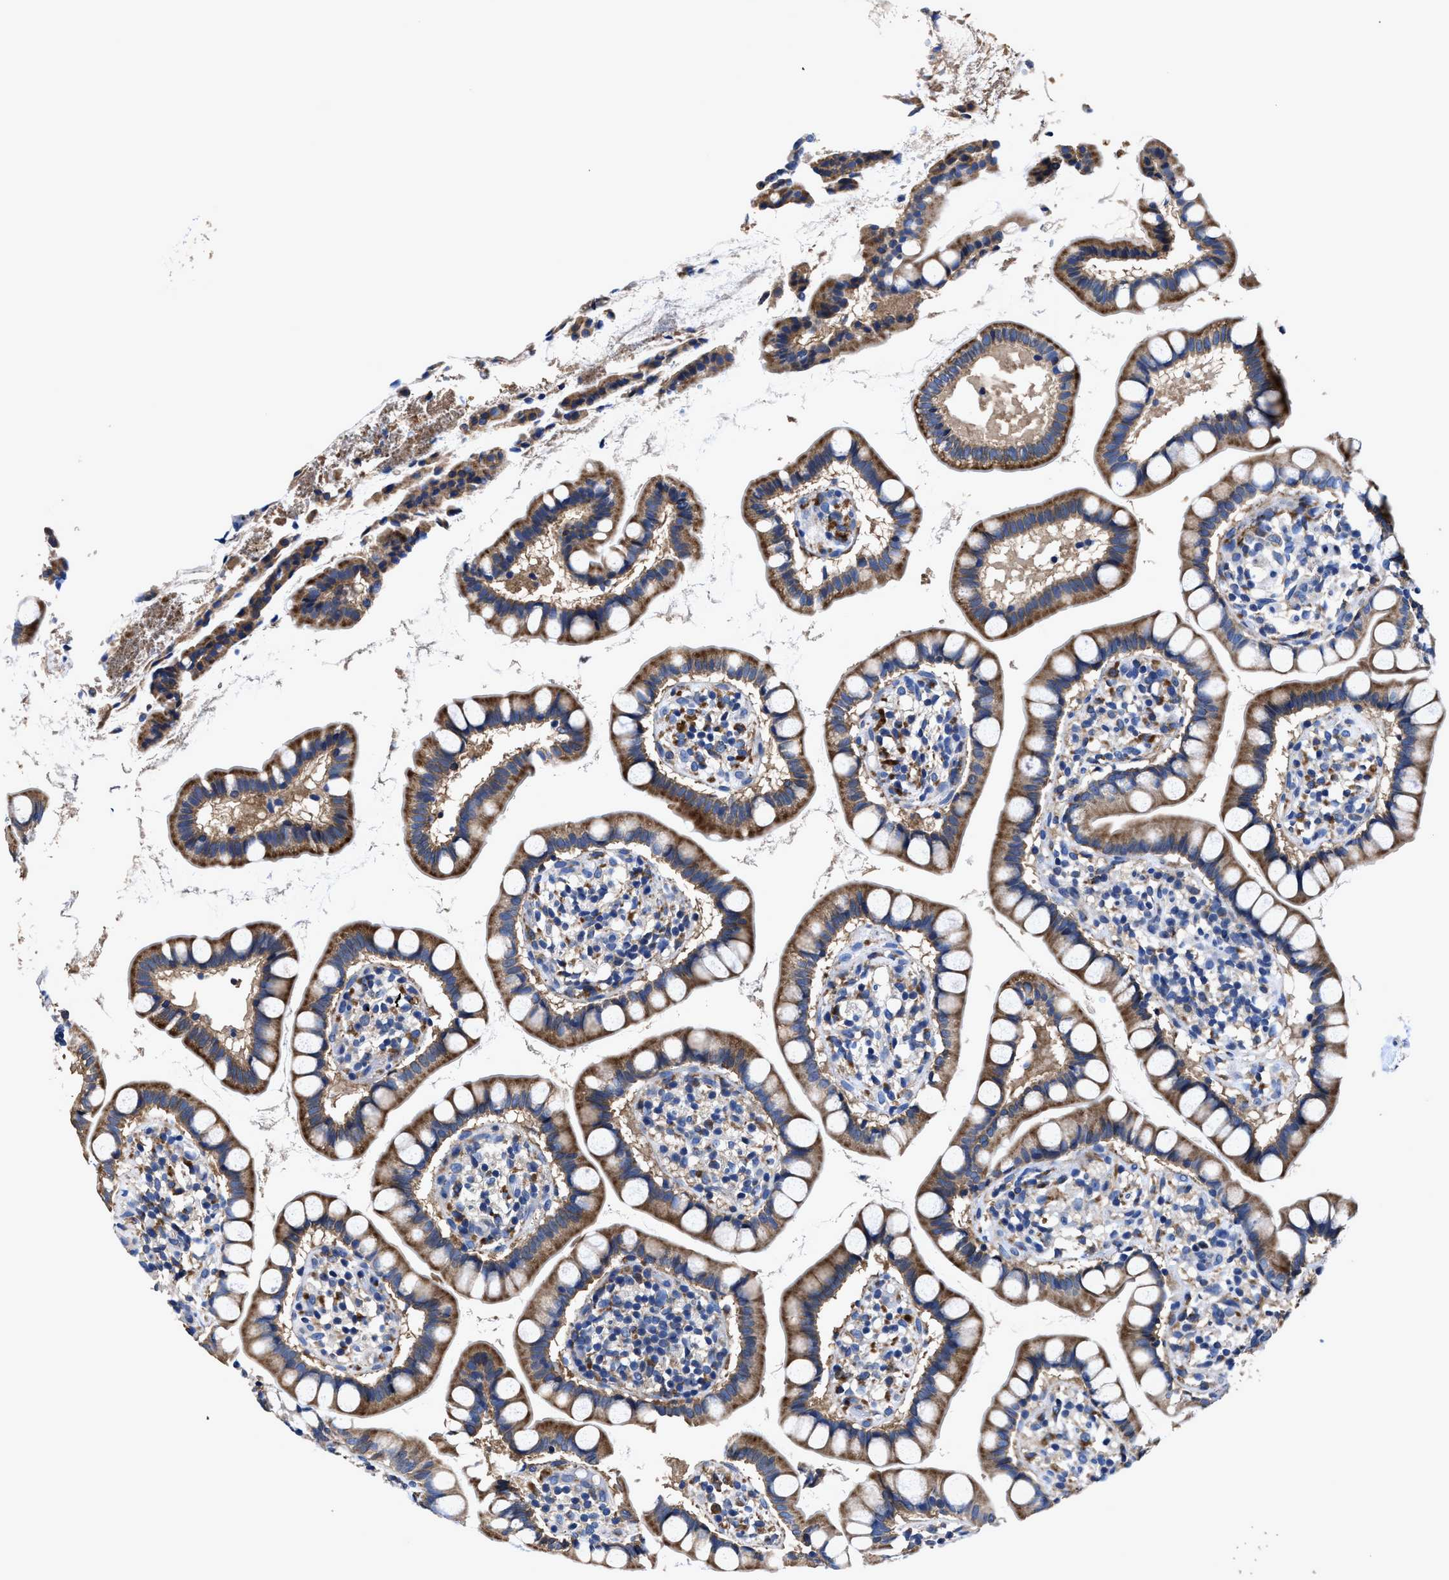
{"staining": {"intensity": "moderate", "quantity": ">75%", "location": "cytoplasmic/membranous"}, "tissue": "small intestine", "cell_type": "Glandular cells", "image_type": "normal", "snomed": [{"axis": "morphology", "description": "Normal tissue, NOS"}, {"axis": "topography", "description": "Small intestine"}], "caption": "Glandular cells show medium levels of moderate cytoplasmic/membranous staining in approximately >75% of cells in normal small intestine.", "gene": "UBR4", "patient": {"sex": "female", "age": 84}}